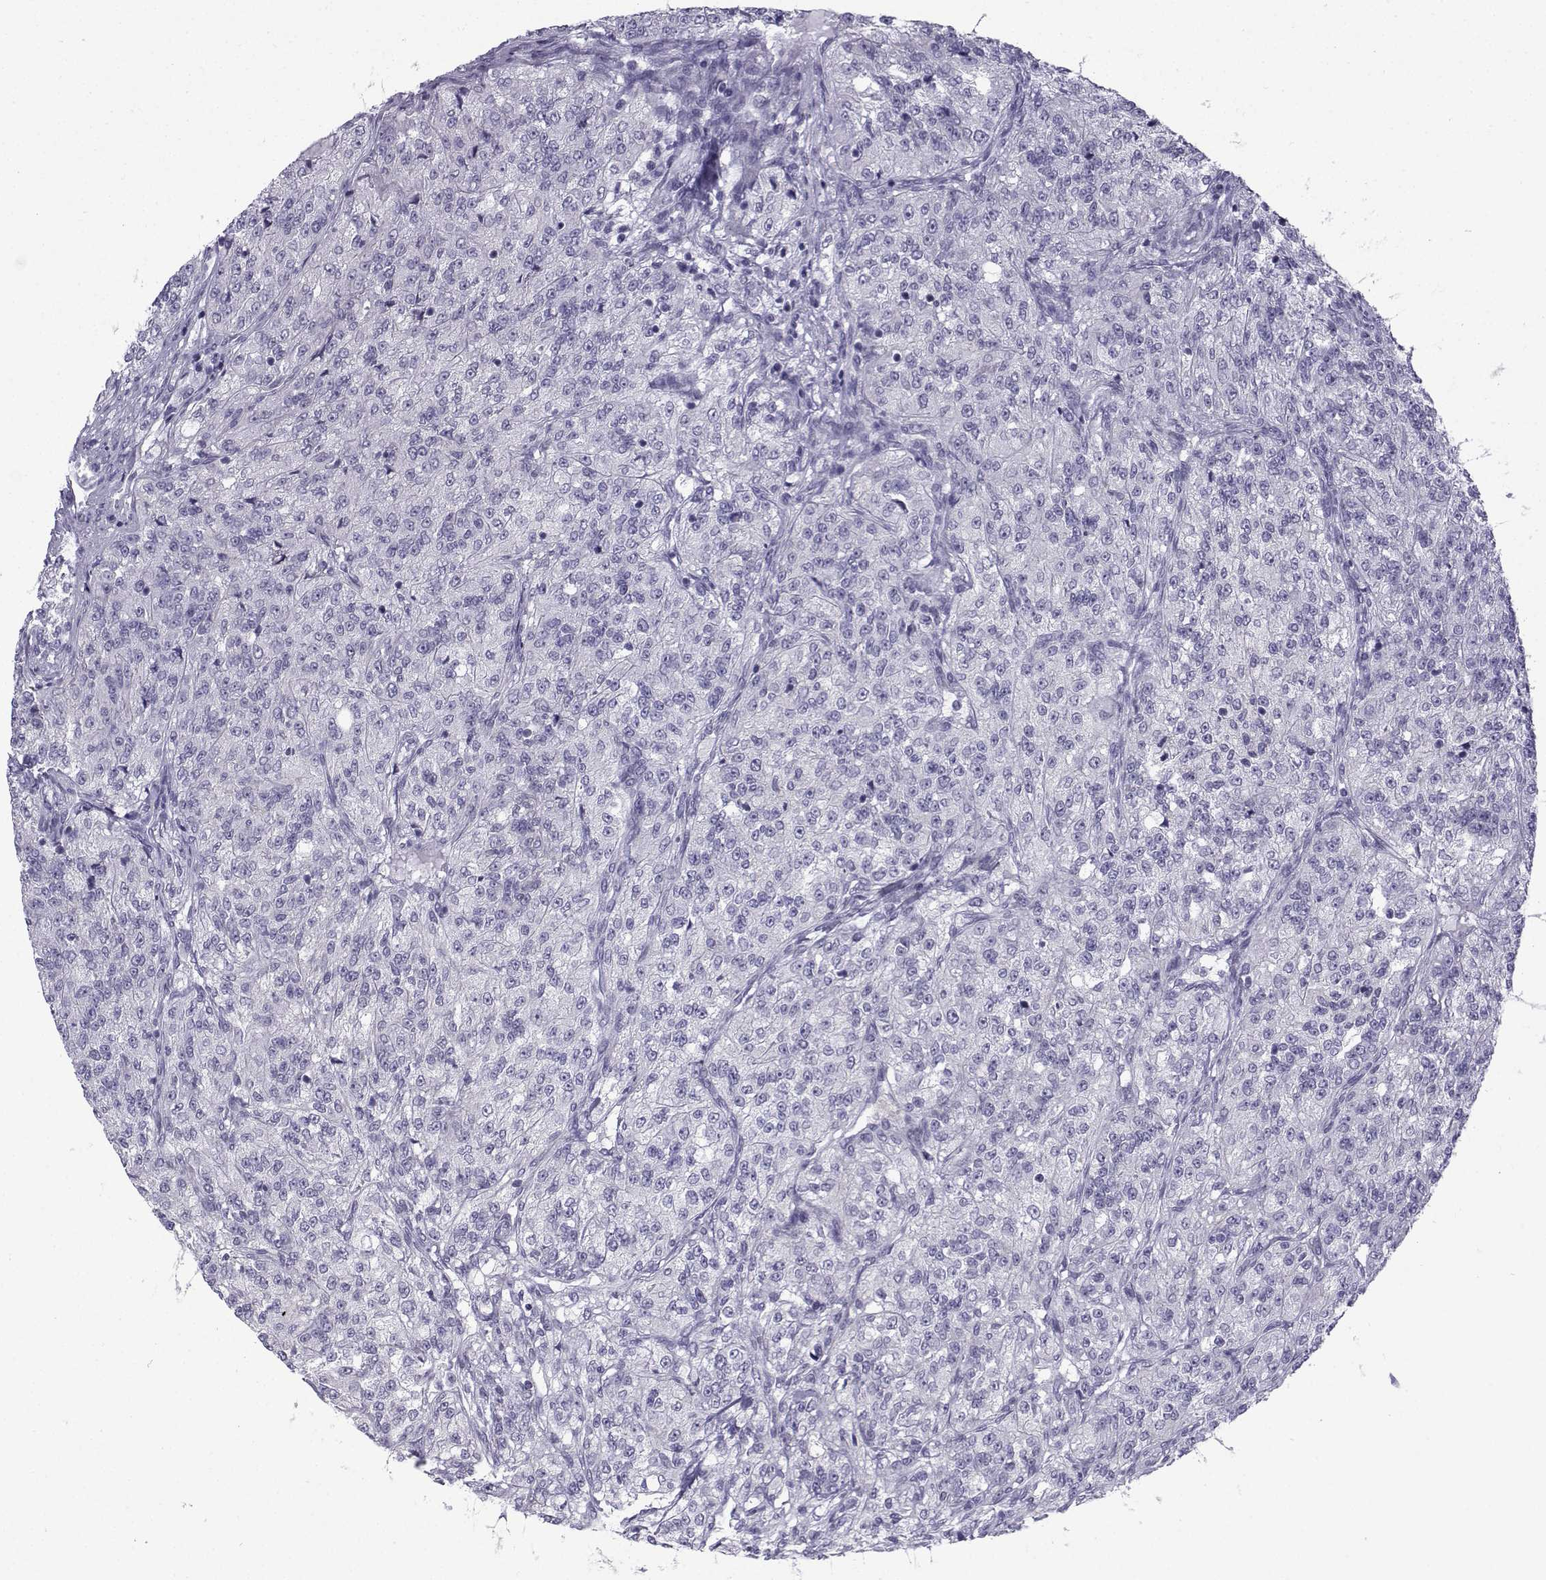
{"staining": {"intensity": "negative", "quantity": "none", "location": "none"}, "tissue": "renal cancer", "cell_type": "Tumor cells", "image_type": "cancer", "snomed": [{"axis": "morphology", "description": "Adenocarcinoma, NOS"}, {"axis": "topography", "description": "Kidney"}], "caption": "Protein analysis of renal cancer demonstrates no significant expression in tumor cells.", "gene": "CFAP53", "patient": {"sex": "female", "age": 63}}